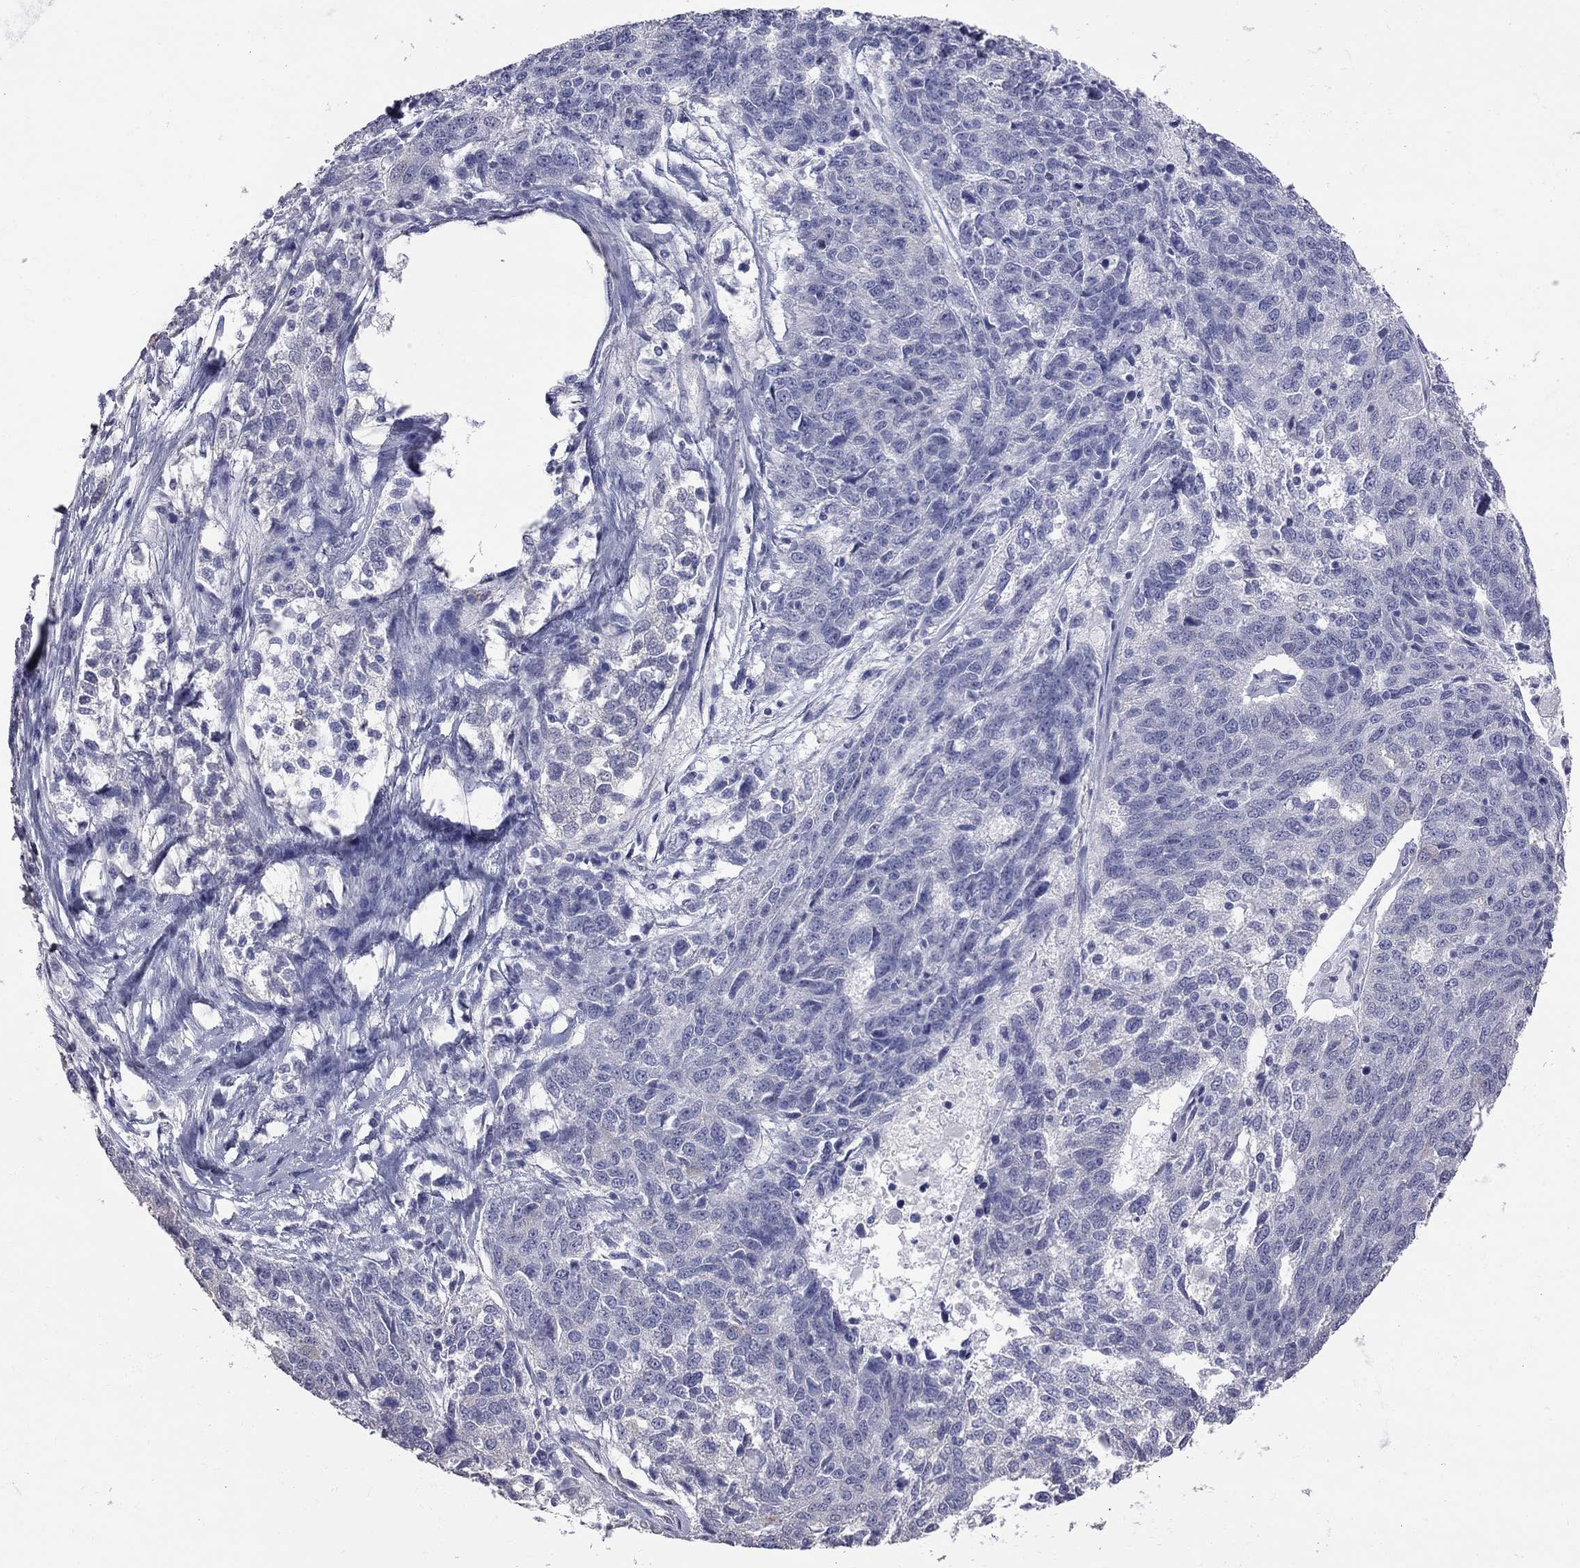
{"staining": {"intensity": "negative", "quantity": "none", "location": "none"}, "tissue": "ovarian cancer", "cell_type": "Tumor cells", "image_type": "cancer", "snomed": [{"axis": "morphology", "description": "Cystadenocarcinoma, serous, NOS"}, {"axis": "topography", "description": "Ovary"}], "caption": "Ovarian serous cystadenocarcinoma stained for a protein using immunohistochemistry reveals no positivity tumor cells.", "gene": "HYLS1", "patient": {"sex": "female", "age": 71}}